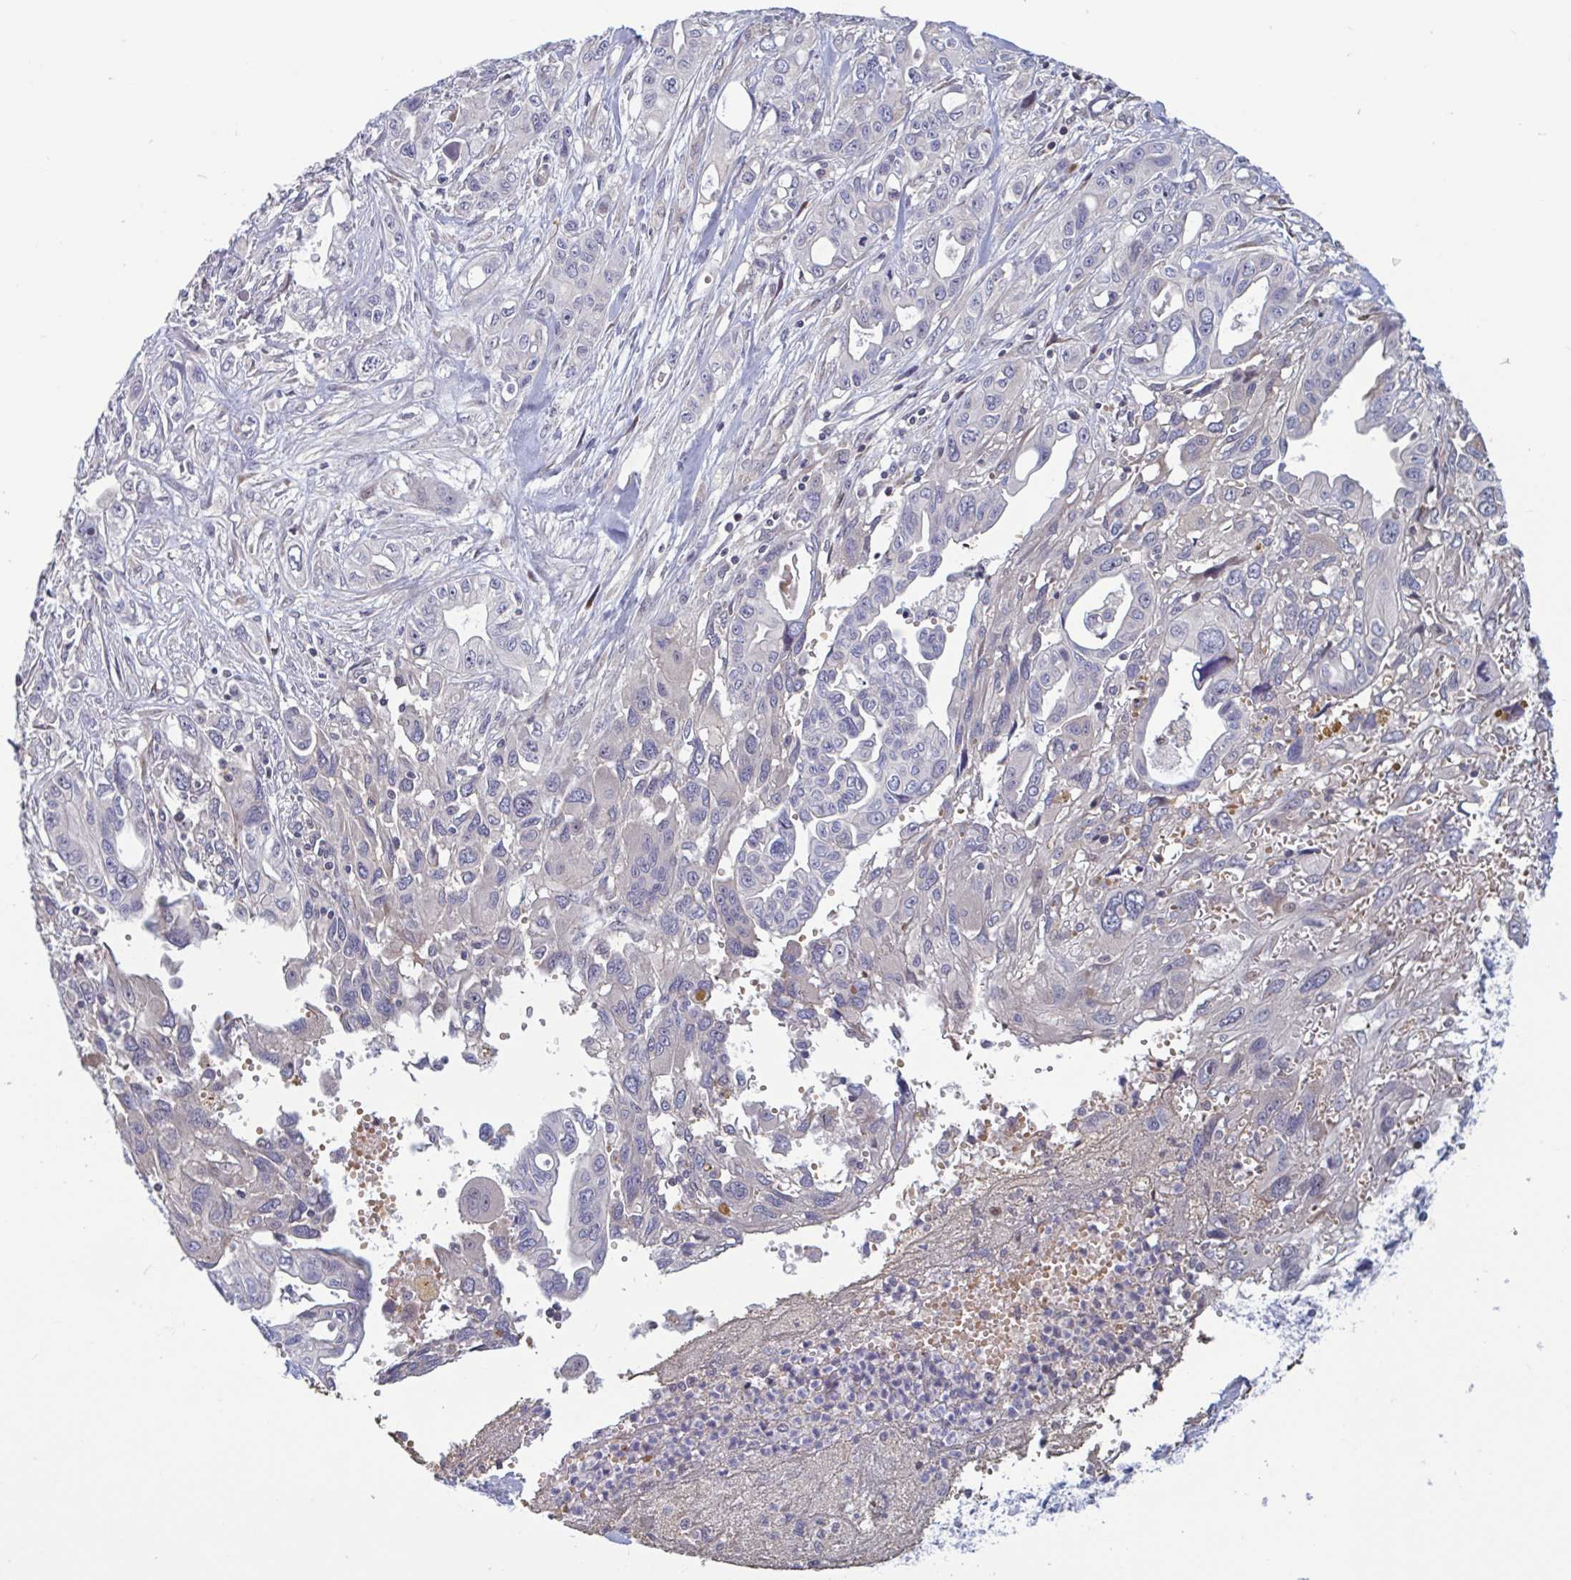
{"staining": {"intensity": "negative", "quantity": "none", "location": "none"}, "tissue": "pancreatic cancer", "cell_type": "Tumor cells", "image_type": "cancer", "snomed": [{"axis": "morphology", "description": "Adenocarcinoma, NOS"}, {"axis": "topography", "description": "Pancreas"}], "caption": "This image is of pancreatic cancer (adenocarcinoma) stained with immunohistochemistry (IHC) to label a protein in brown with the nuclei are counter-stained blue. There is no staining in tumor cells. The staining was performed using DAB to visualize the protein expression in brown, while the nuclei were stained in blue with hematoxylin (Magnification: 20x).", "gene": "LRRC38", "patient": {"sex": "female", "age": 47}}